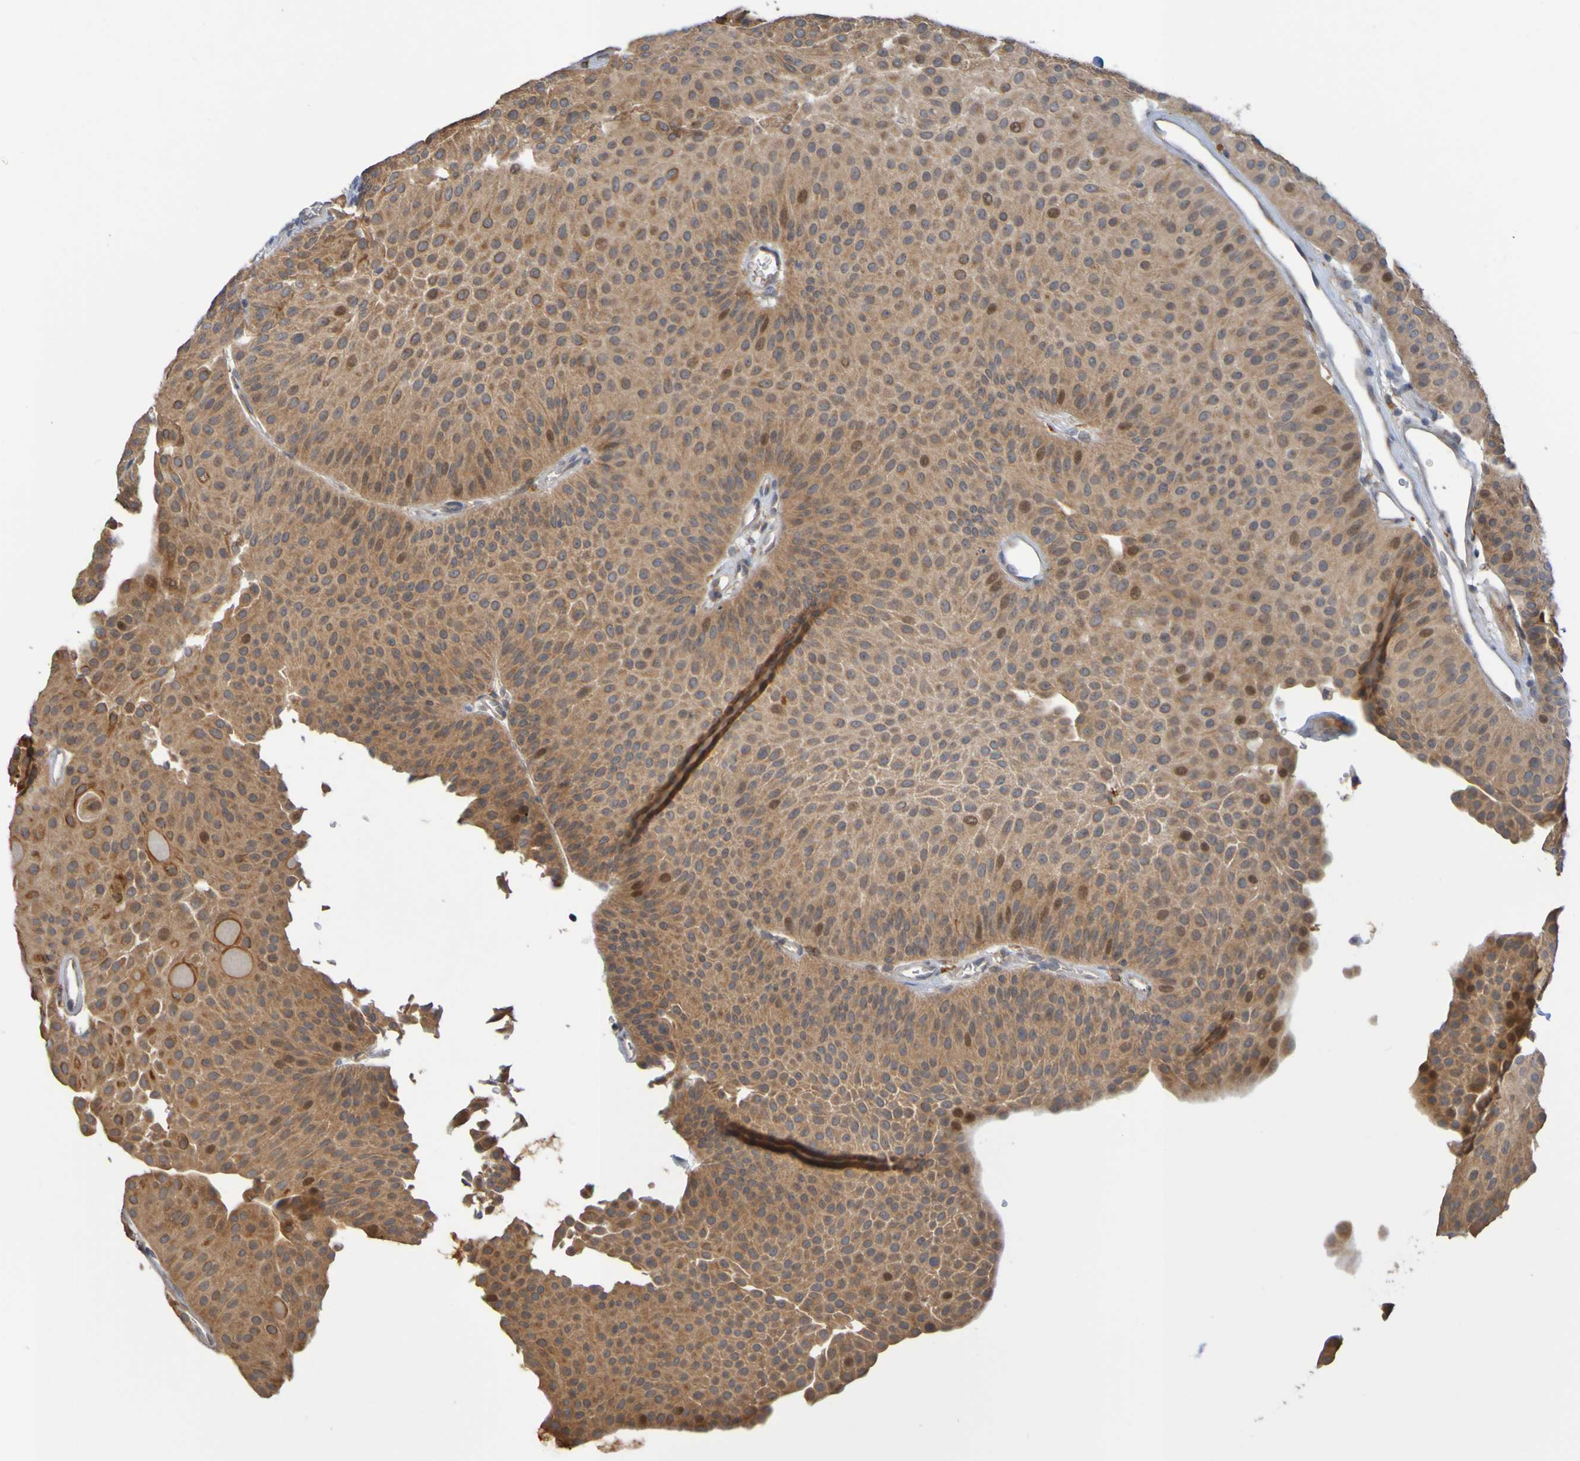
{"staining": {"intensity": "moderate", "quantity": ">75%", "location": "cytoplasmic/membranous,nuclear"}, "tissue": "urothelial cancer", "cell_type": "Tumor cells", "image_type": "cancer", "snomed": [{"axis": "morphology", "description": "Urothelial carcinoma, Low grade"}, {"axis": "topography", "description": "Urinary bladder"}], "caption": "Urothelial carcinoma (low-grade) stained with immunohistochemistry (IHC) exhibits moderate cytoplasmic/membranous and nuclear expression in approximately >75% of tumor cells.", "gene": "NAV2", "patient": {"sex": "female", "age": 60}}